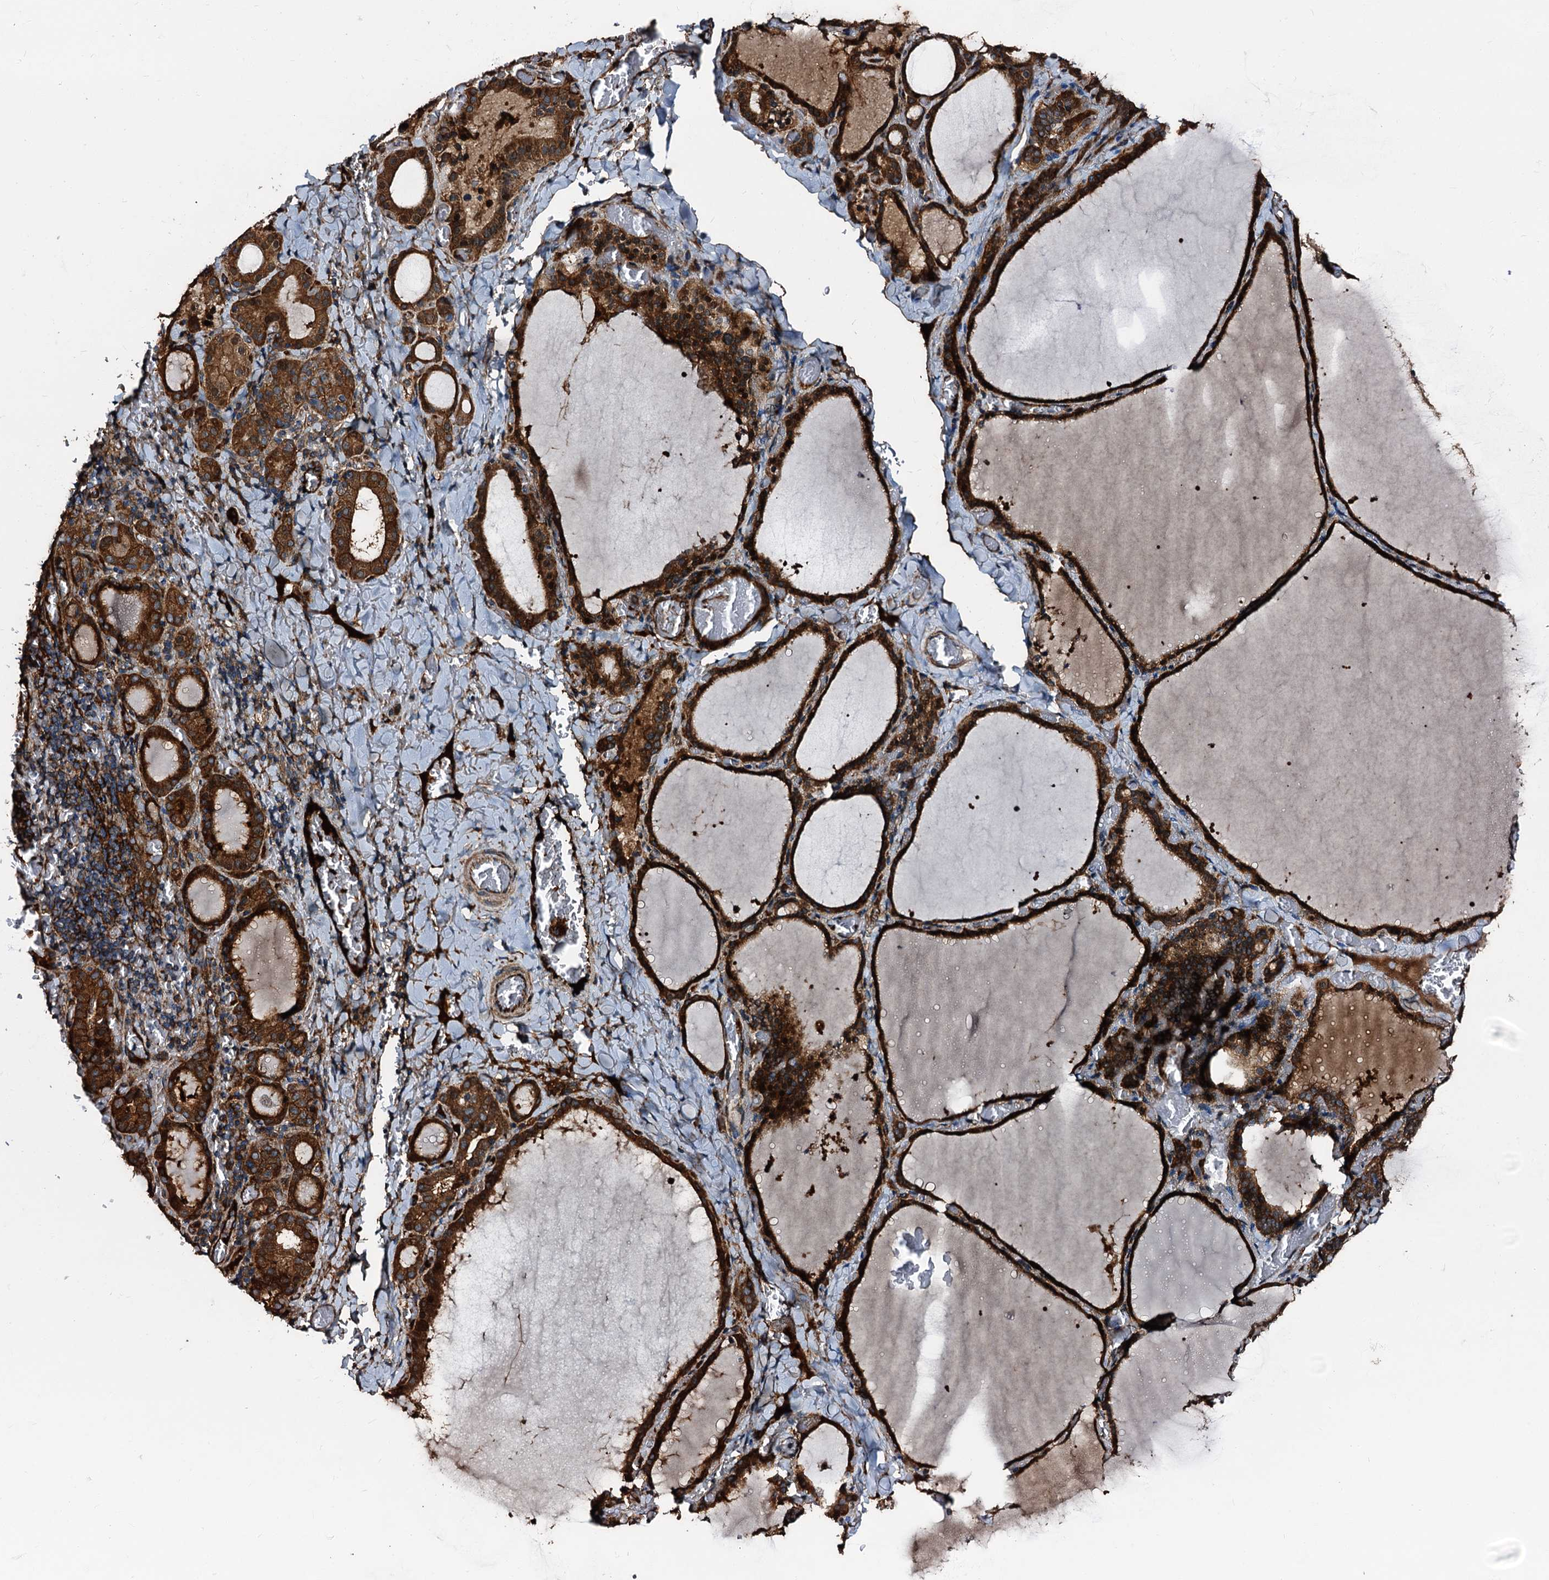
{"staining": {"intensity": "strong", "quantity": ">75%", "location": "cytoplasmic/membranous"}, "tissue": "thyroid gland", "cell_type": "Glandular cells", "image_type": "normal", "snomed": [{"axis": "morphology", "description": "Normal tissue, NOS"}, {"axis": "topography", "description": "Thyroid gland"}], "caption": "Thyroid gland stained with DAB IHC demonstrates high levels of strong cytoplasmic/membranous staining in about >75% of glandular cells. The staining is performed using DAB brown chromogen to label protein expression. The nuclei are counter-stained blue using hematoxylin.", "gene": "PEX5", "patient": {"sex": "female", "age": 39}}